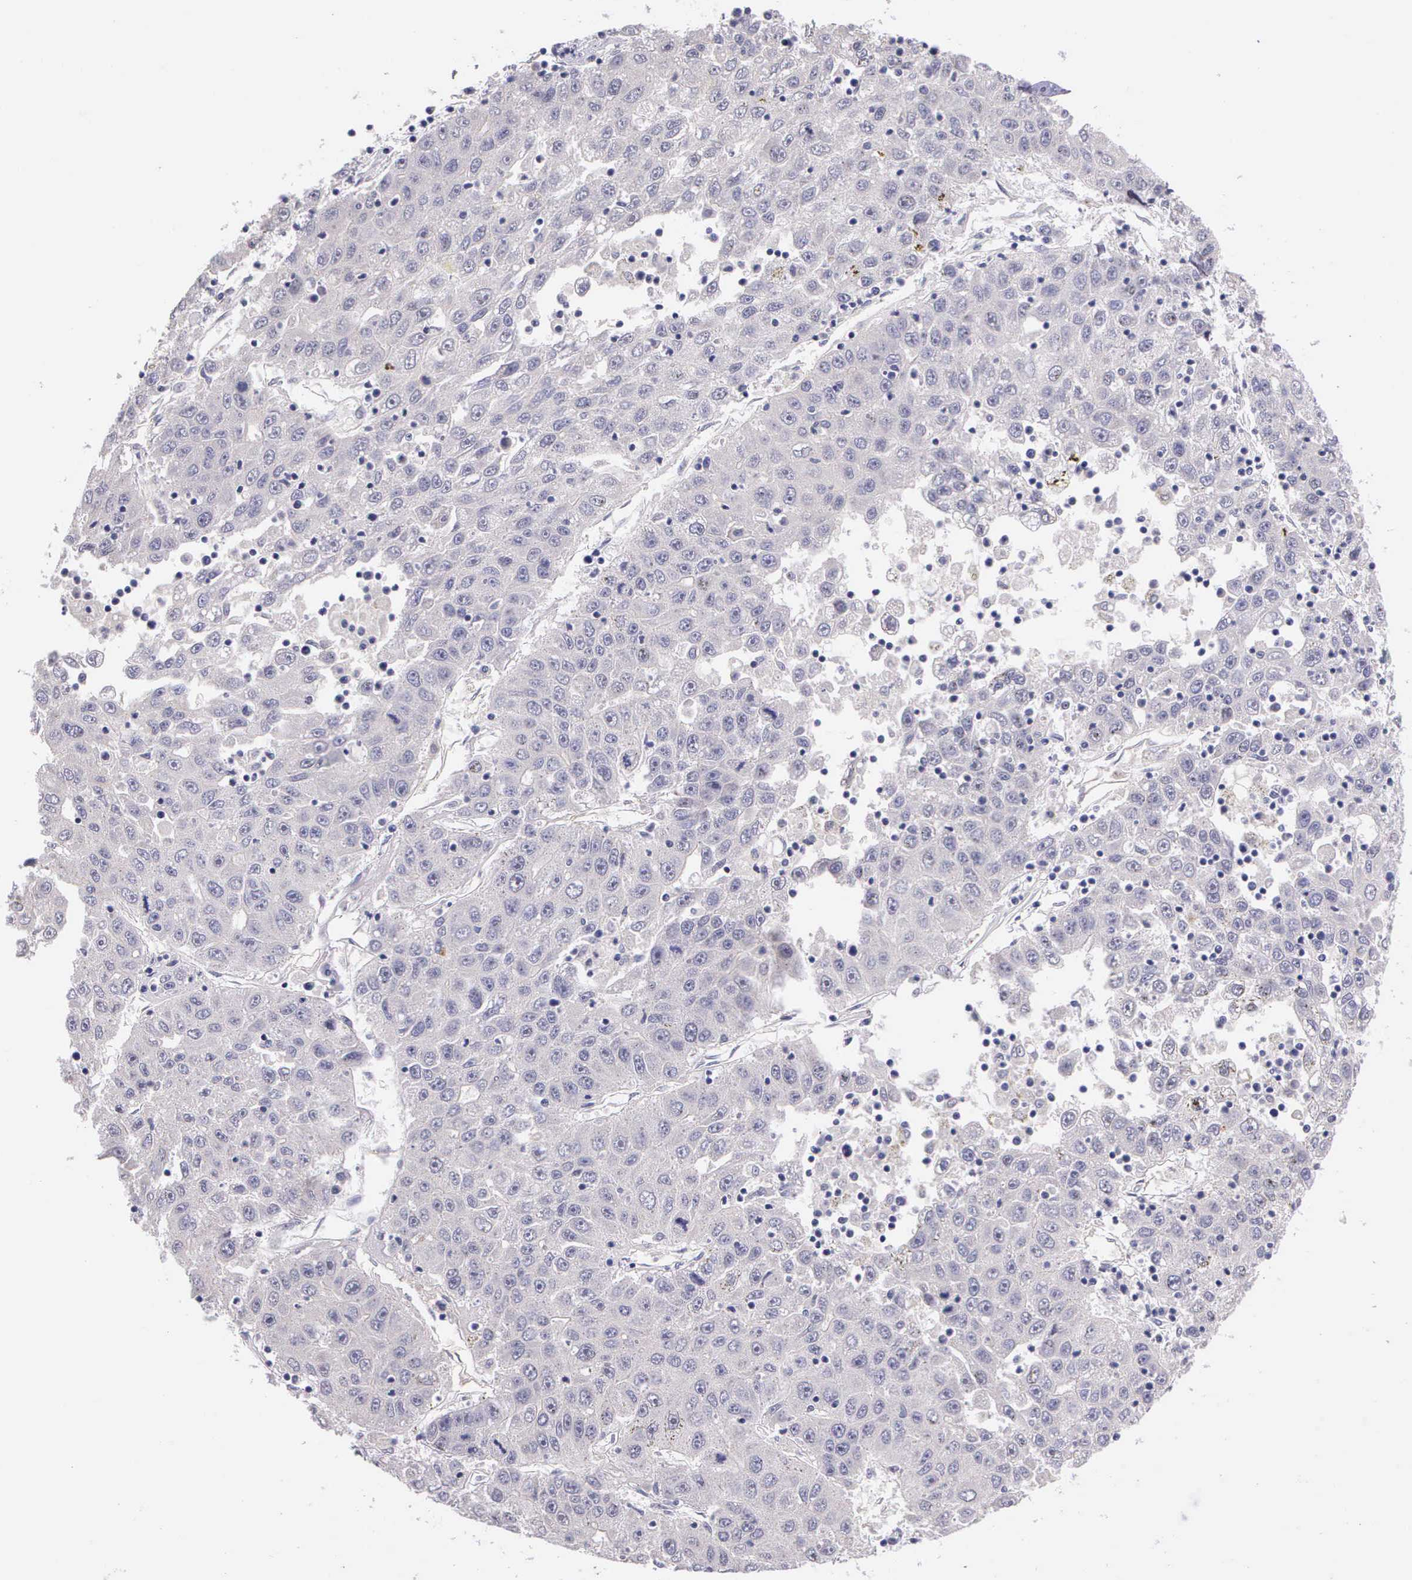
{"staining": {"intensity": "negative", "quantity": "none", "location": "none"}, "tissue": "liver cancer", "cell_type": "Tumor cells", "image_type": "cancer", "snomed": [{"axis": "morphology", "description": "Carcinoma, Hepatocellular, NOS"}, {"axis": "topography", "description": "Liver"}], "caption": "Immunohistochemical staining of liver hepatocellular carcinoma exhibits no significant expression in tumor cells.", "gene": "THSD7A", "patient": {"sex": "male", "age": 49}}